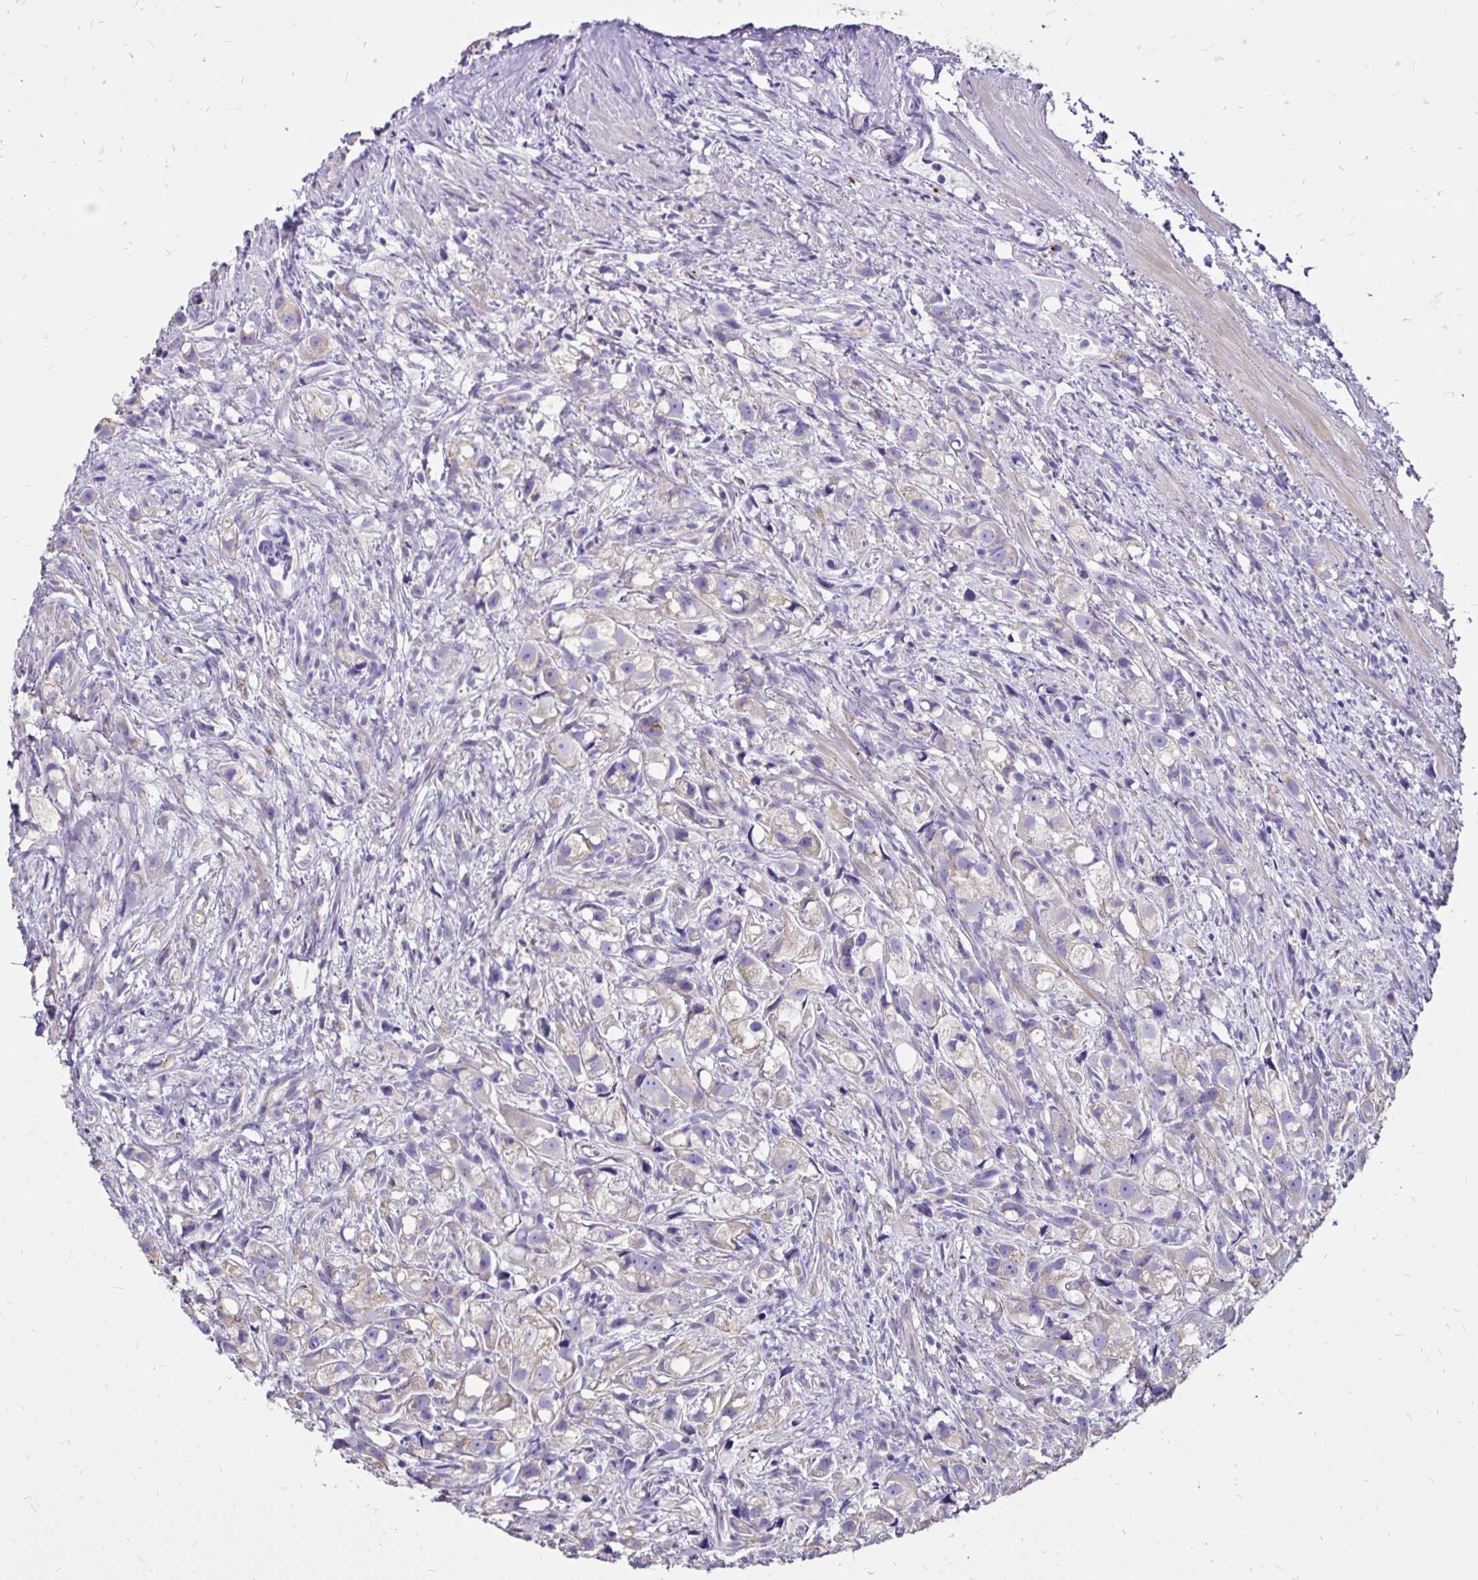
{"staining": {"intensity": "negative", "quantity": "none", "location": "none"}, "tissue": "prostate cancer", "cell_type": "Tumor cells", "image_type": "cancer", "snomed": [{"axis": "morphology", "description": "Adenocarcinoma, High grade"}, {"axis": "topography", "description": "Prostate"}], "caption": "Immunohistochemistry of prostate cancer displays no expression in tumor cells. (DAB immunohistochemistry (IHC) visualized using brightfield microscopy, high magnification).", "gene": "EVPL", "patient": {"sex": "male", "age": 75}}